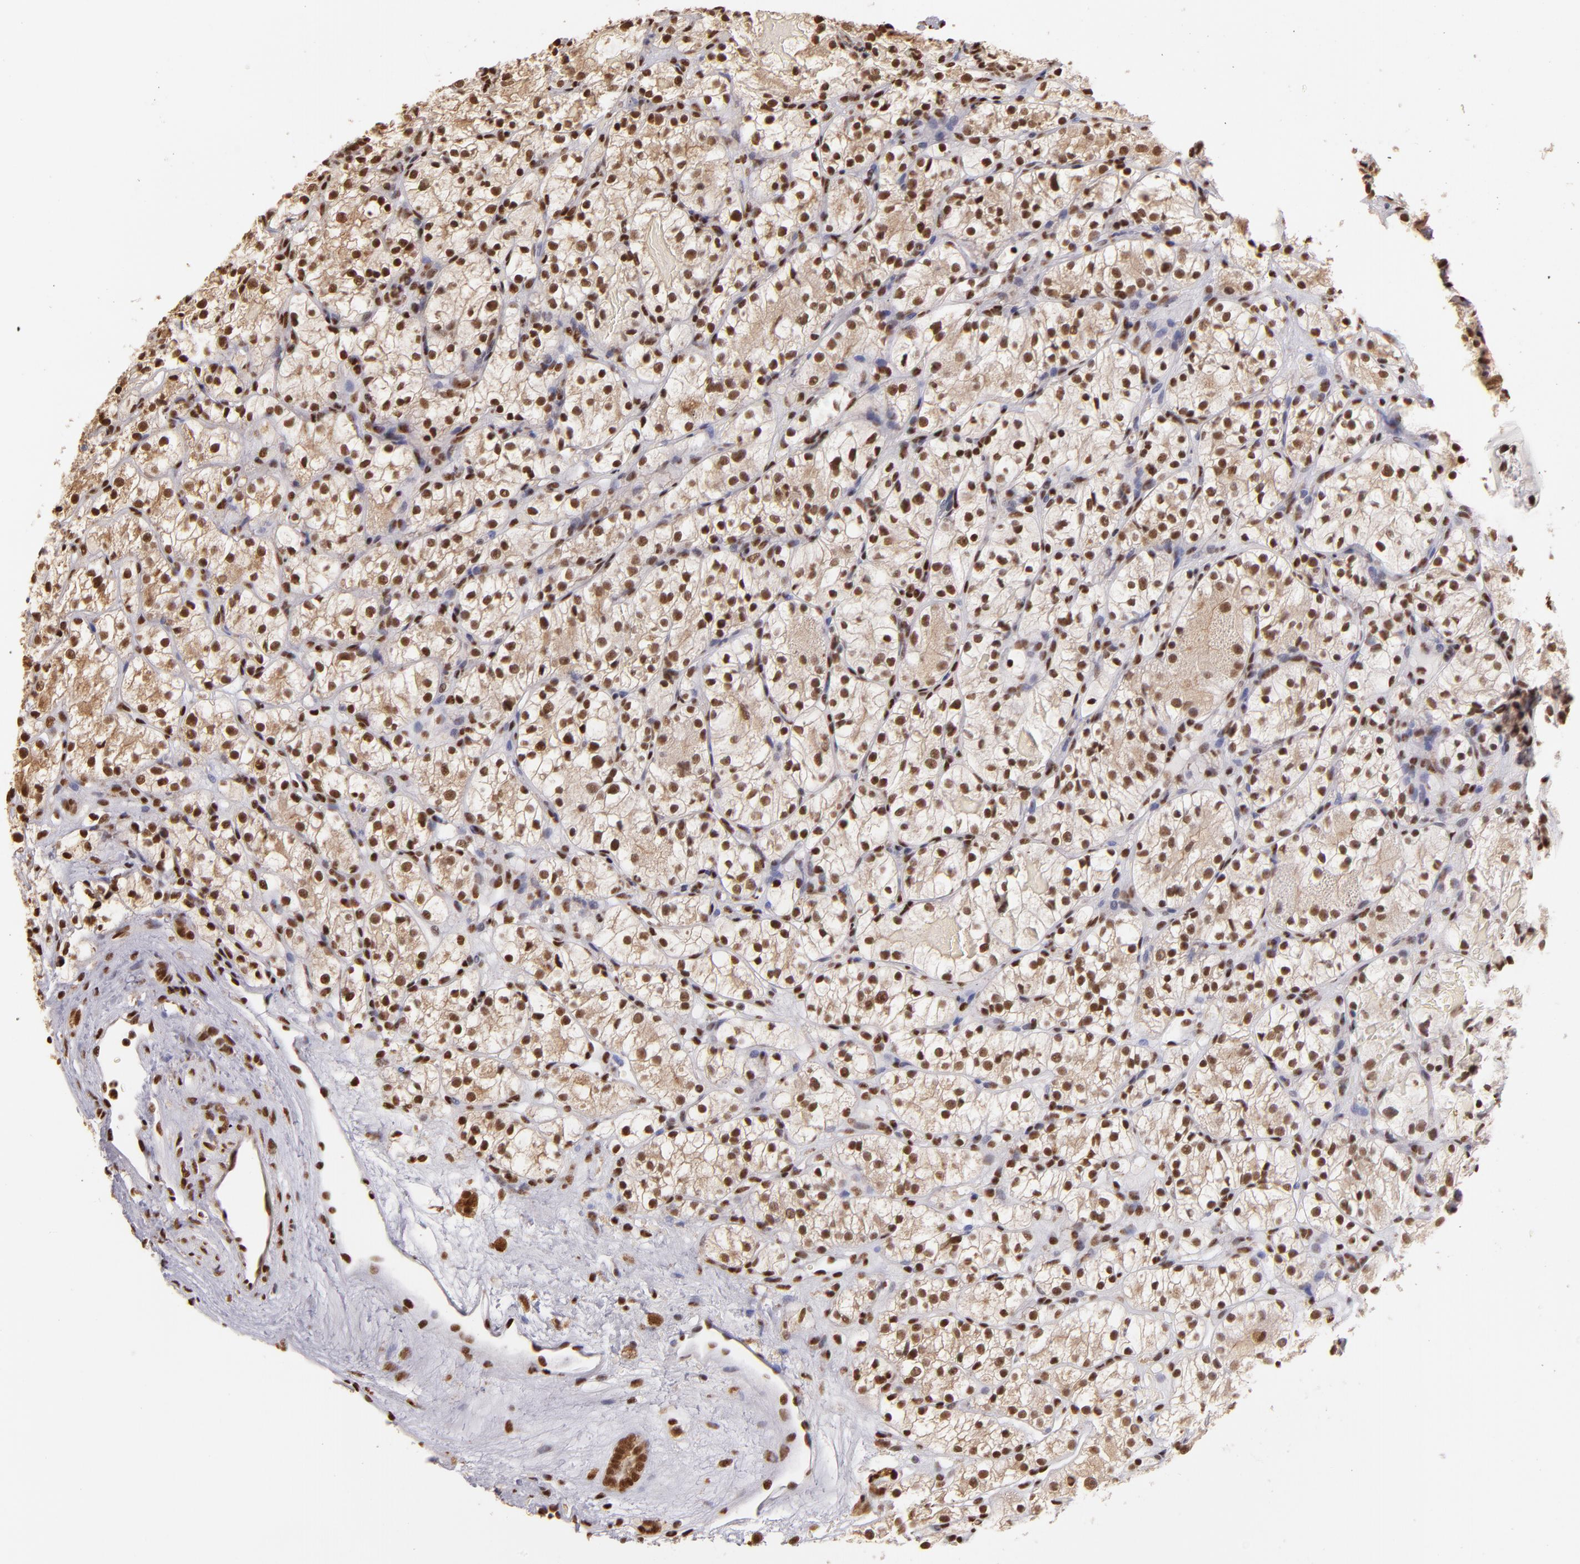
{"staining": {"intensity": "moderate", "quantity": ">75%", "location": "nuclear"}, "tissue": "renal cancer", "cell_type": "Tumor cells", "image_type": "cancer", "snomed": [{"axis": "morphology", "description": "Adenocarcinoma, NOS"}, {"axis": "topography", "description": "Kidney"}], "caption": "Protein expression analysis of human adenocarcinoma (renal) reveals moderate nuclear staining in about >75% of tumor cells.", "gene": "SP1", "patient": {"sex": "female", "age": 60}}